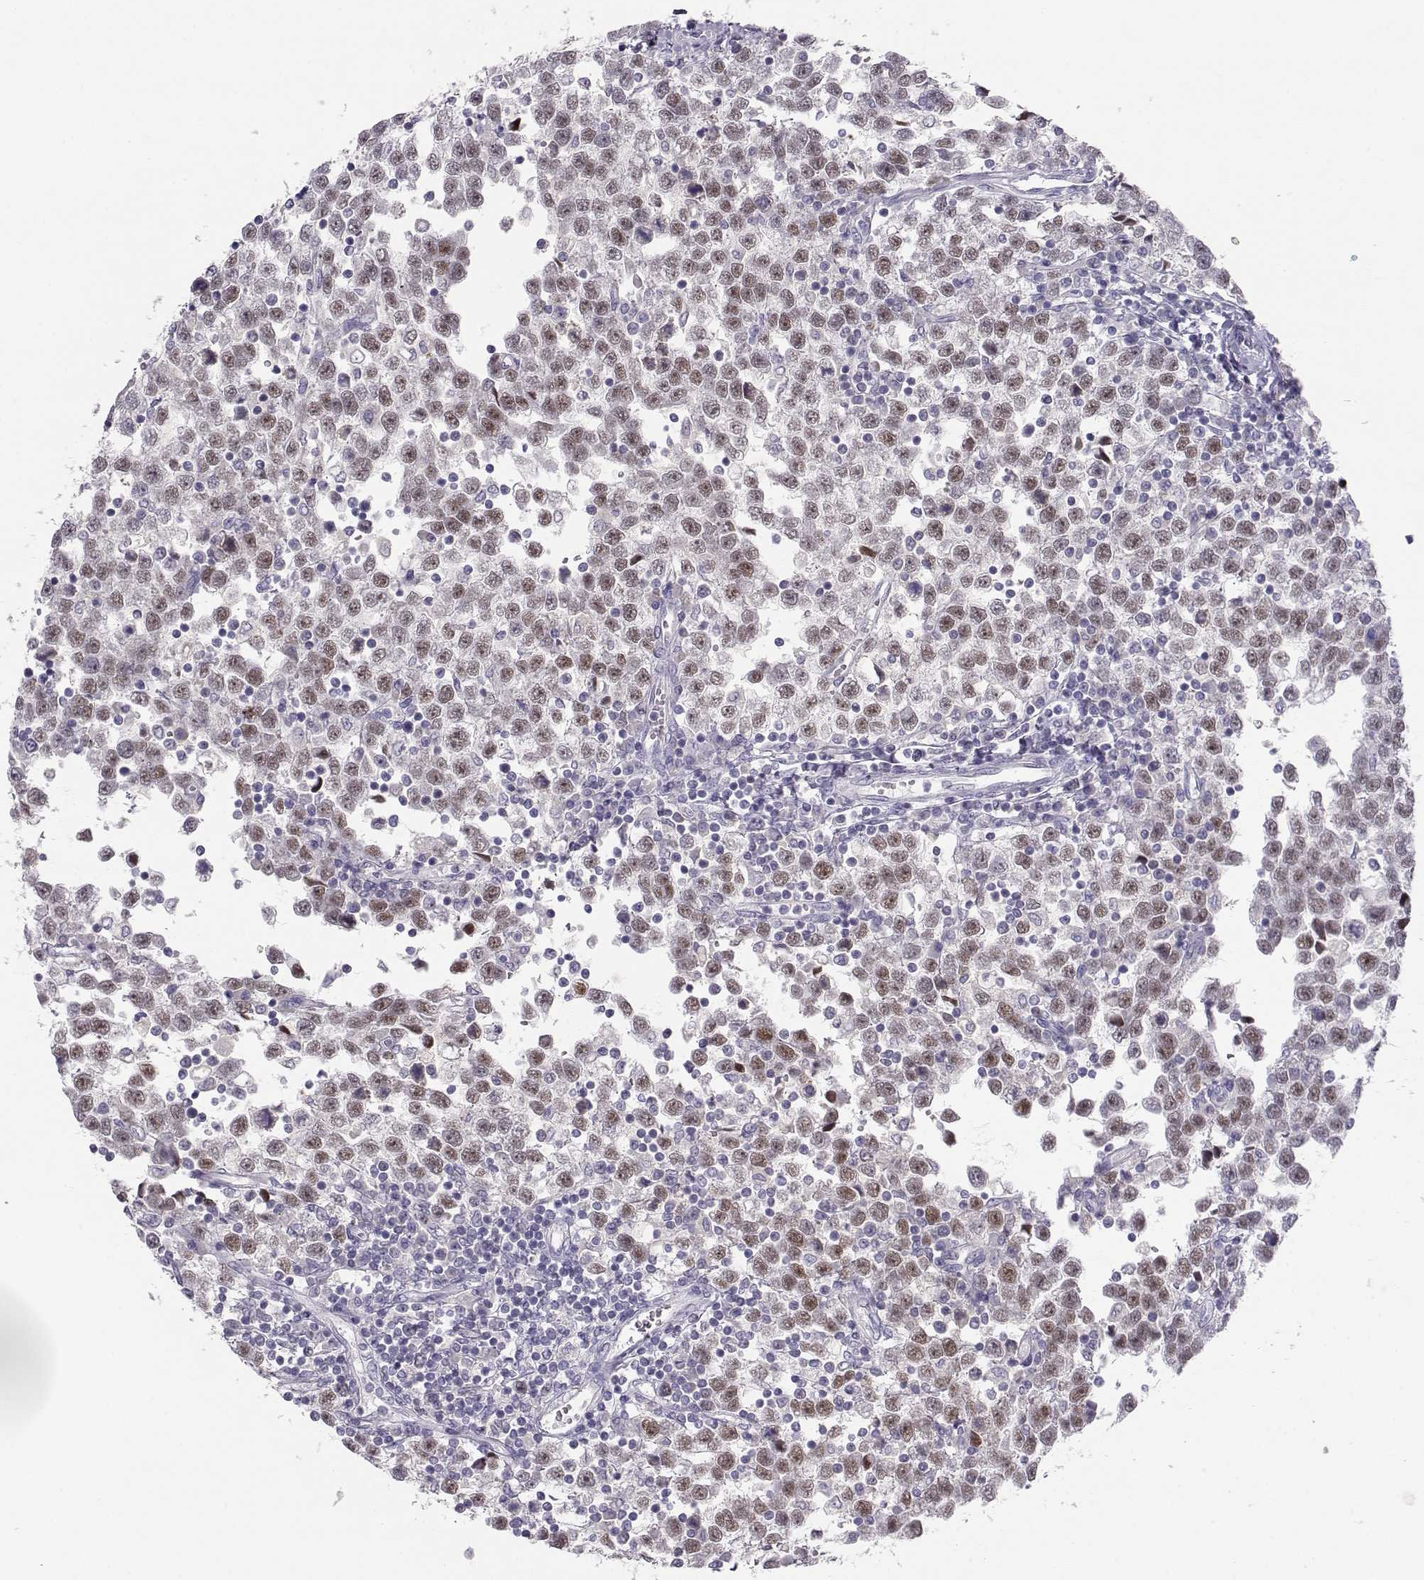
{"staining": {"intensity": "weak", "quantity": "25%-75%", "location": "nuclear"}, "tissue": "testis cancer", "cell_type": "Tumor cells", "image_type": "cancer", "snomed": [{"axis": "morphology", "description": "Seminoma, NOS"}, {"axis": "topography", "description": "Testis"}], "caption": "IHC image of human testis cancer stained for a protein (brown), which reveals low levels of weak nuclear expression in approximately 25%-75% of tumor cells.", "gene": "OPN5", "patient": {"sex": "male", "age": 34}}